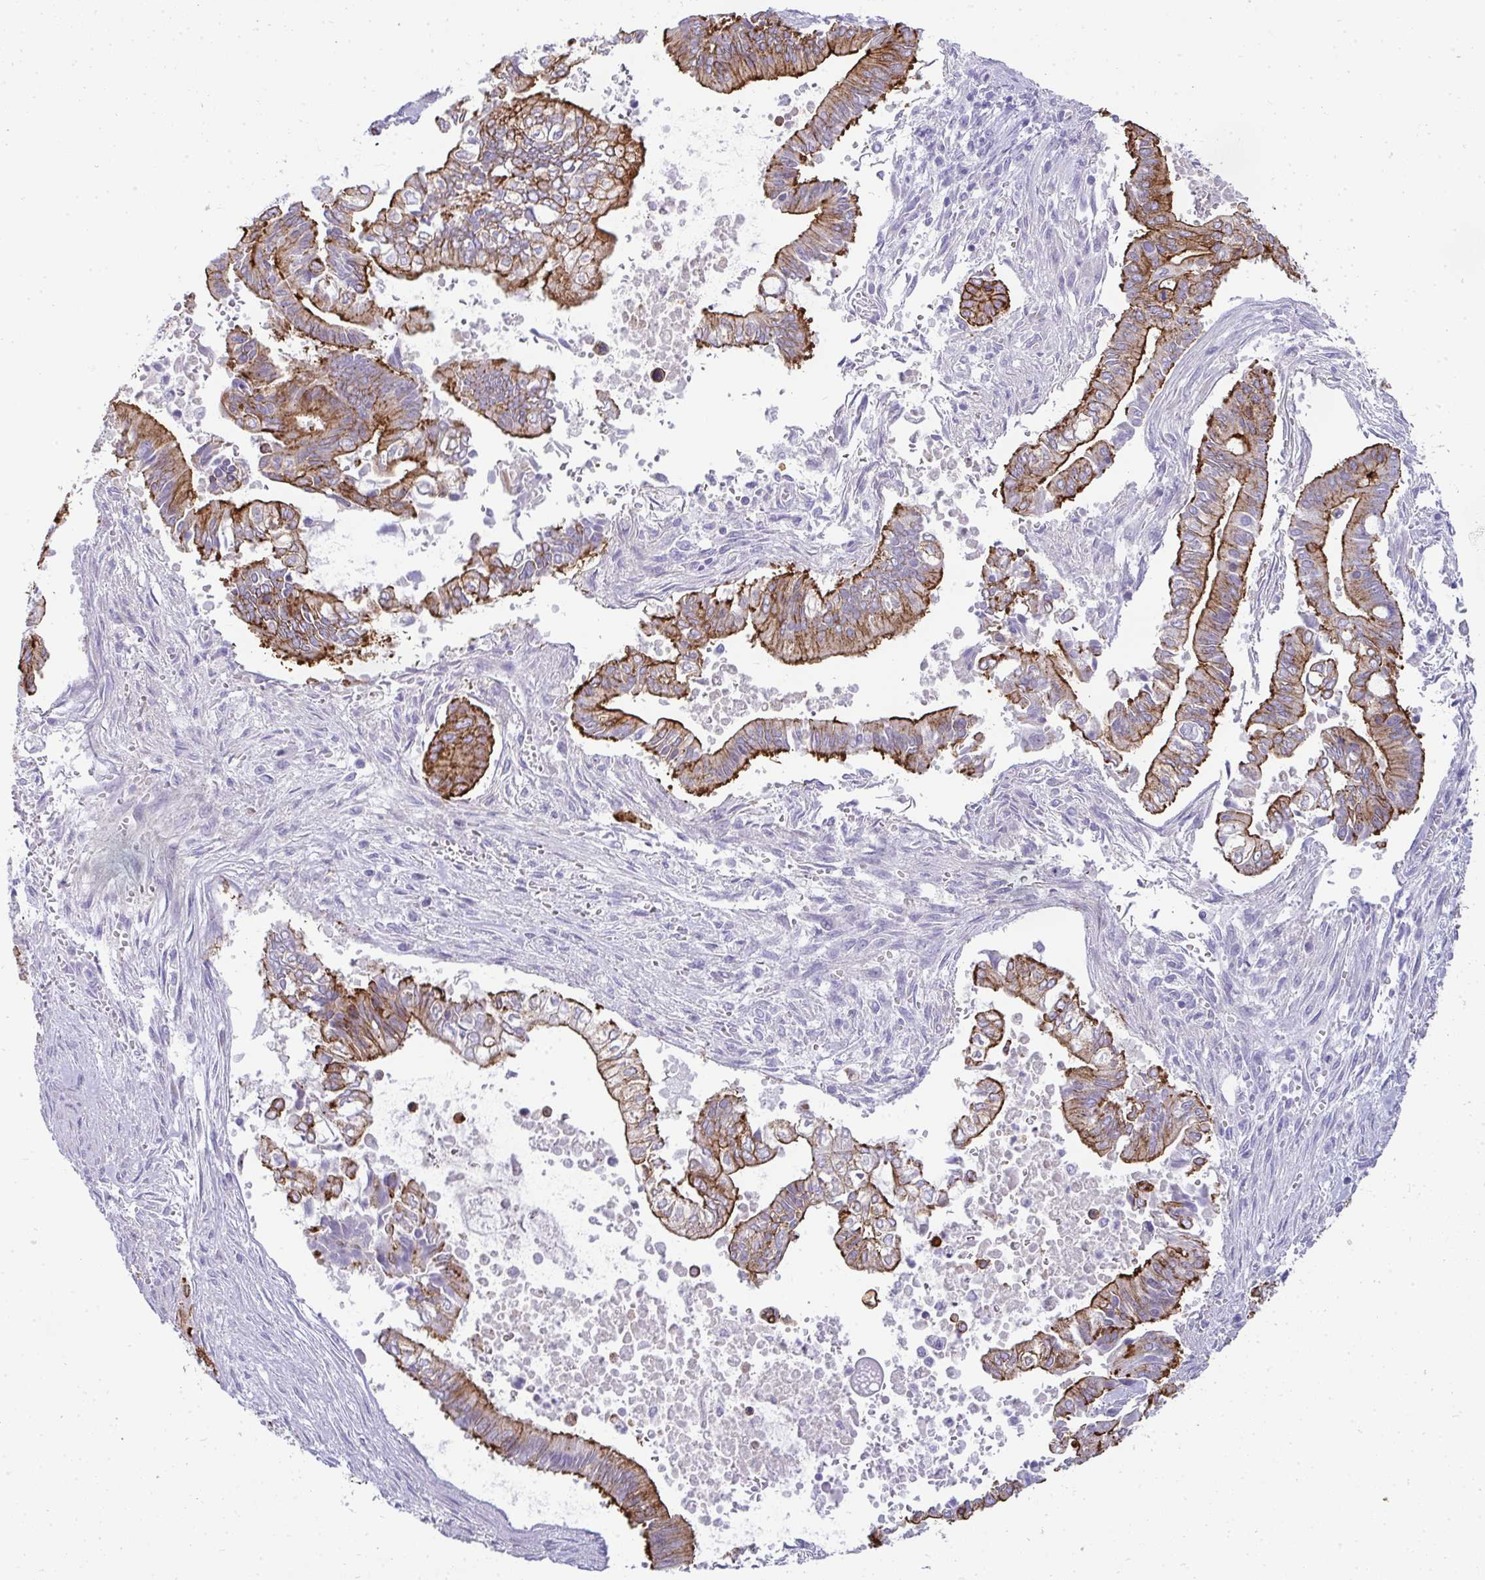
{"staining": {"intensity": "strong", "quantity": "25%-75%", "location": "cytoplasmic/membranous"}, "tissue": "pancreatic cancer", "cell_type": "Tumor cells", "image_type": "cancer", "snomed": [{"axis": "morphology", "description": "Adenocarcinoma, NOS"}, {"axis": "topography", "description": "Pancreas"}], "caption": "Immunohistochemical staining of pancreatic cancer shows strong cytoplasmic/membranous protein expression in about 25%-75% of tumor cells.", "gene": "AK5", "patient": {"sex": "male", "age": 68}}